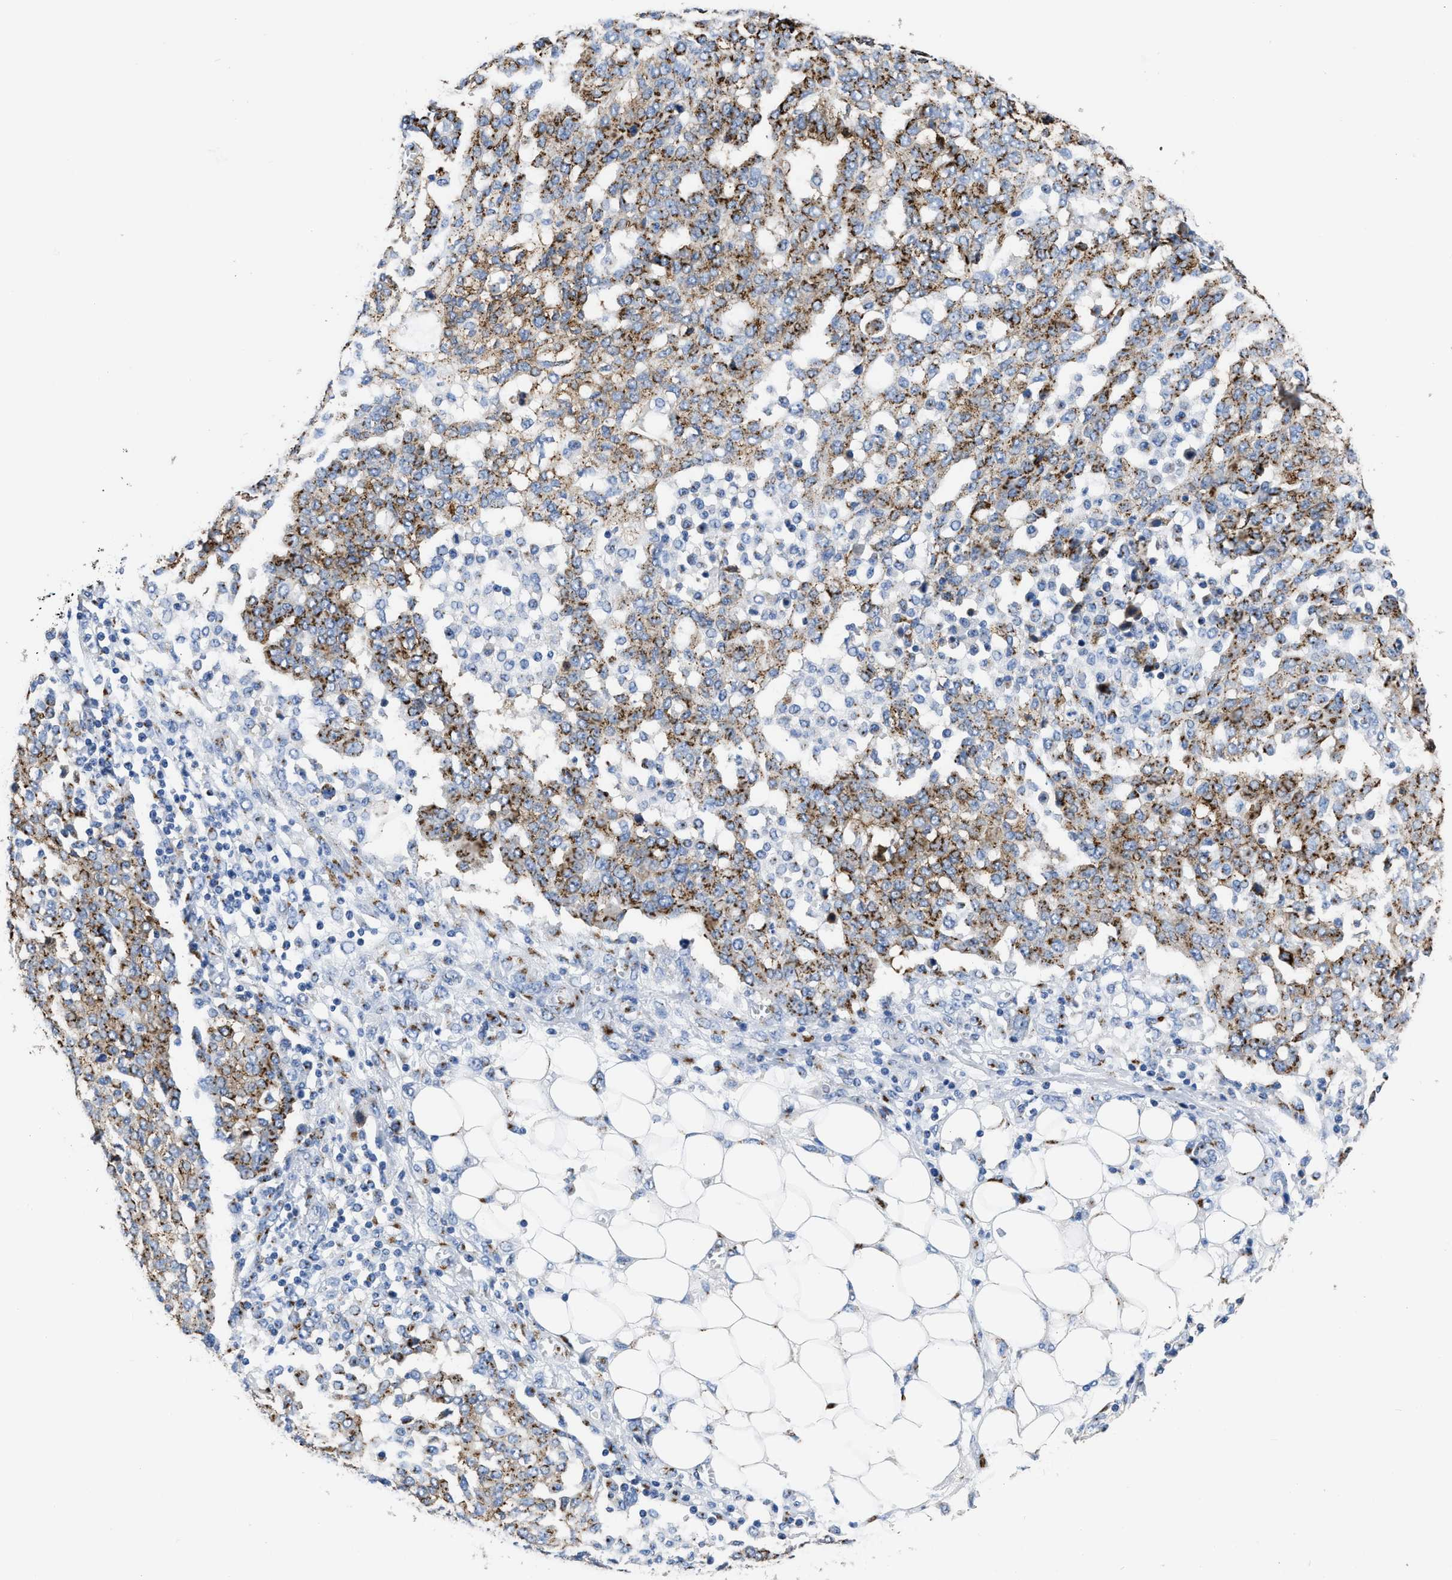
{"staining": {"intensity": "moderate", "quantity": ">75%", "location": "cytoplasmic/membranous"}, "tissue": "ovarian cancer", "cell_type": "Tumor cells", "image_type": "cancer", "snomed": [{"axis": "morphology", "description": "Cystadenocarcinoma, serous, NOS"}, {"axis": "topography", "description": "Soft tissue"}, {"axis": "topography", "description": "Ovary"}], "caption": "Protein staining of serous cystadenocarcinoma (ovarian) tissue reveals moderate cytoplasmic/membranous expression in approximately >75% of tumor cells.", "gene": "TMEM87A", "patient": {"sex": "female", "age": 57}}